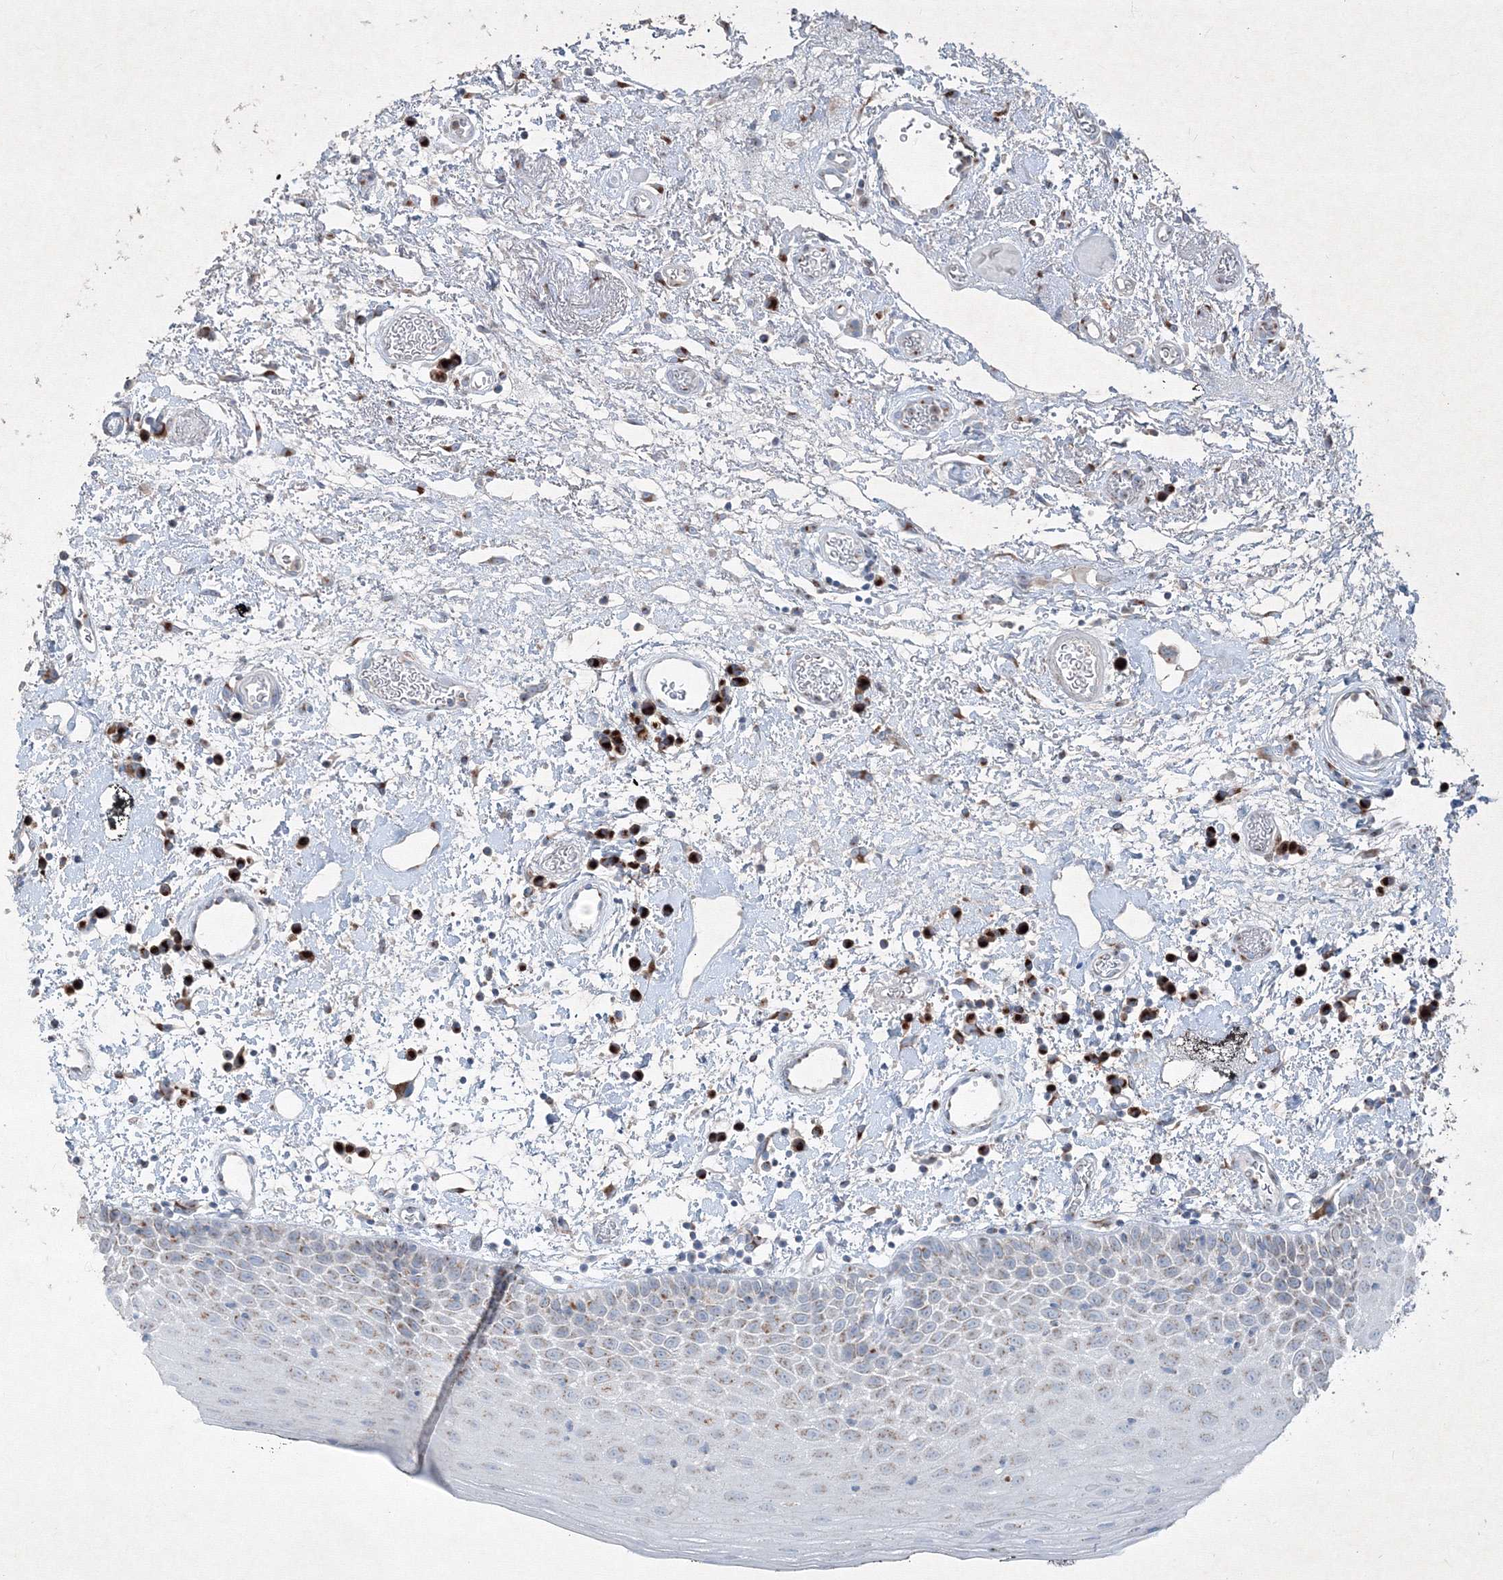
{"staining": {"intensity": "moderate", "quantity": "25%-75%", "location": "cytoplasmic/membranous"}, "tissue": "oral mucosa", "cell_type": "Squamous epithelial cells", "image_type": "normal", "snomed": [{"axis": "morphology", "description": "Normal tissue, NOS"}, {"axis": "topography", "description": "Oral tissue"}], "caption": "Immunohistochemical staining of normal human oral mucosa demonstrates 25%-75% levels of moderate cytoplasmic/membranous protein positivity in approximately 25%-75% of squamous epithelial cells.", "gene": "IFNAR1", "patient": {"sex": "male", "age": 74}}